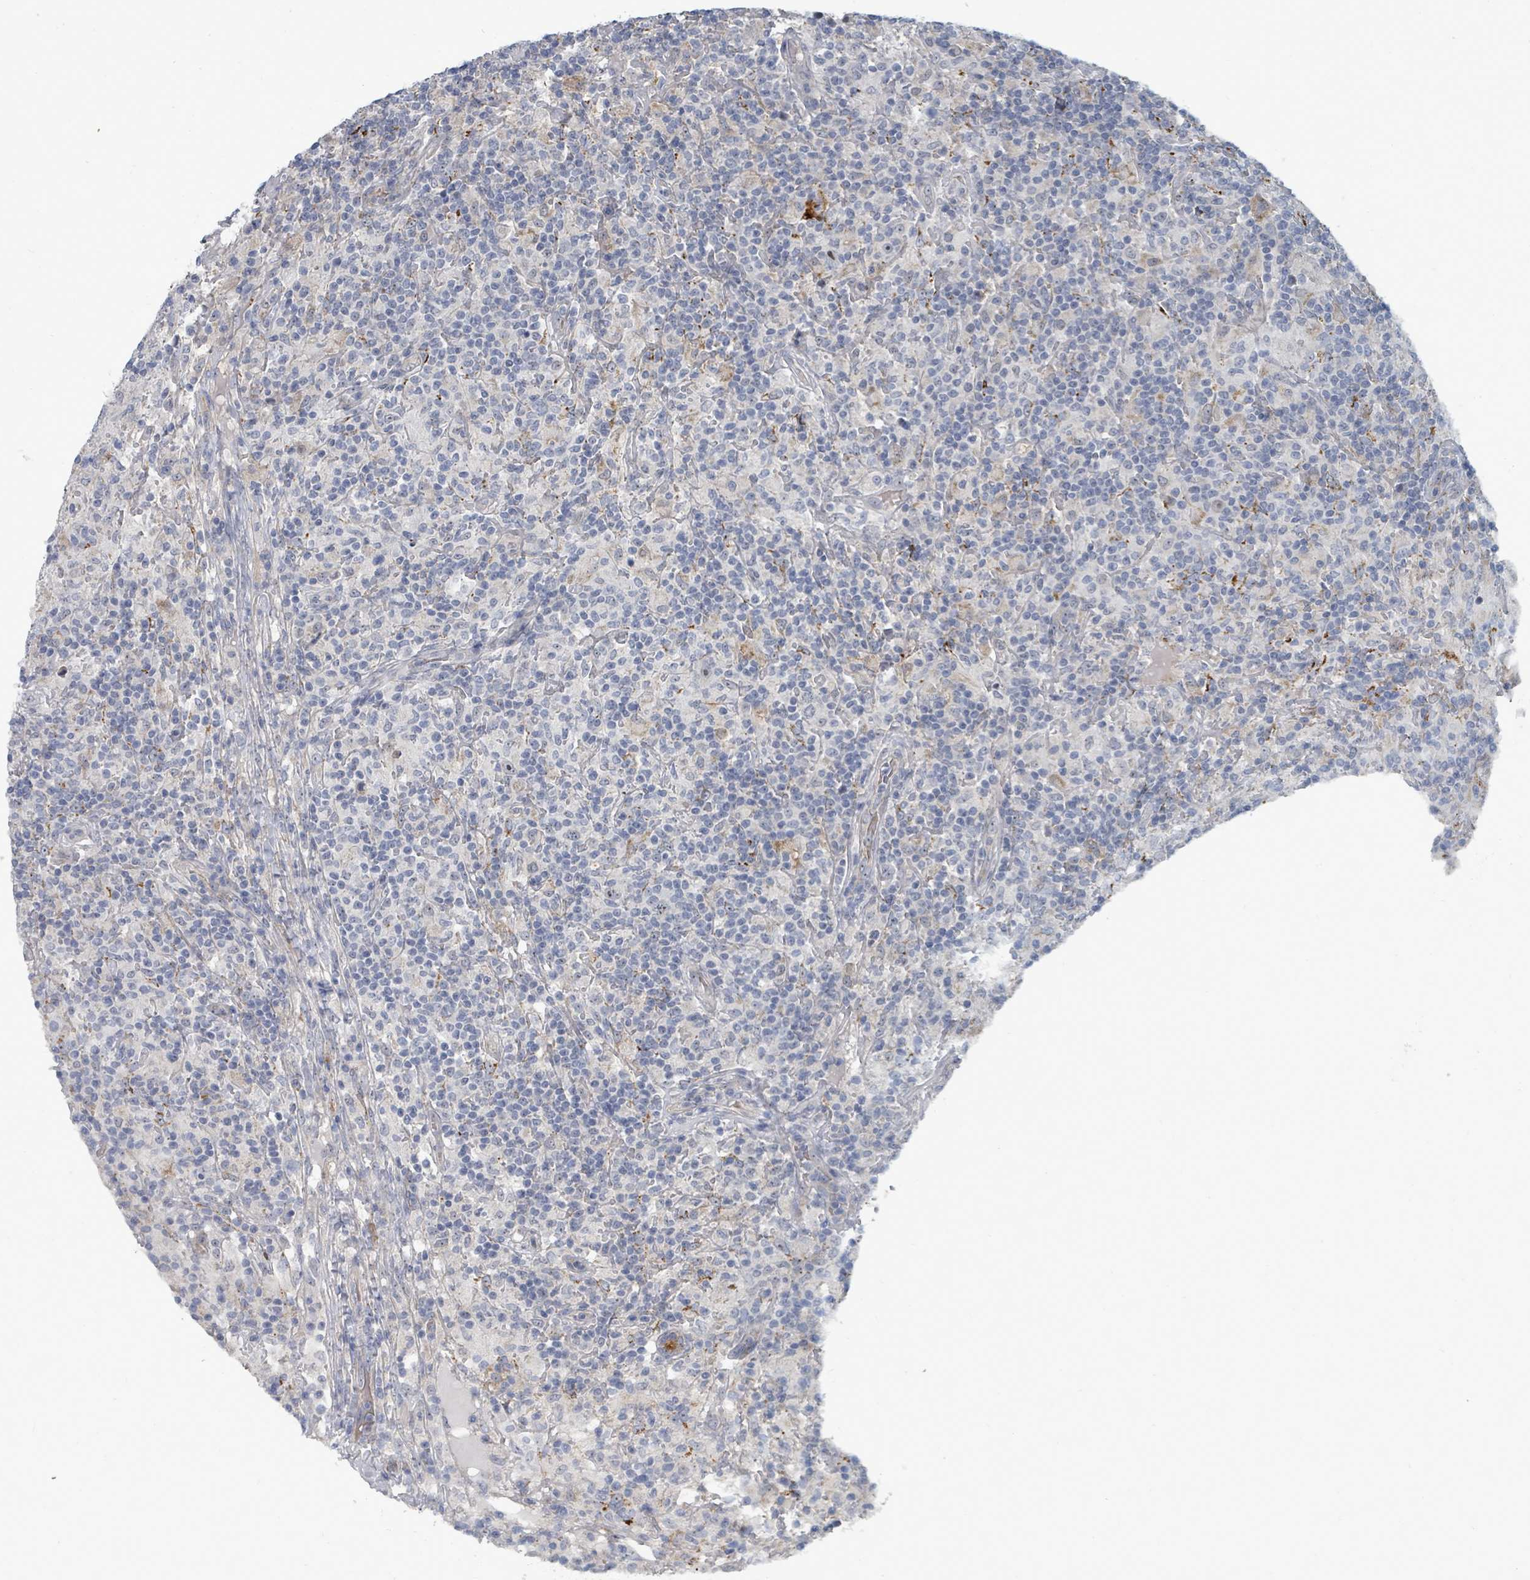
{"staining": {"intensity": "negative", "quantity": "none", "location": "none"}, "tissue": "lymphoma", "cell_type": "Tumor cells", "image_type": "cancer", "snomed": [{"axis": "morphology", "description": "Hodgkin's disease, NOS"}, {"axis": "topography", "description": "Lymph node"}], "caption": "Human lymphoma stained for a protein using immunohistochemistry demonstrates no positivity in tumor cells.", "gene": "TRDMT1", "patient": {"sex": "male", "age": 70}}